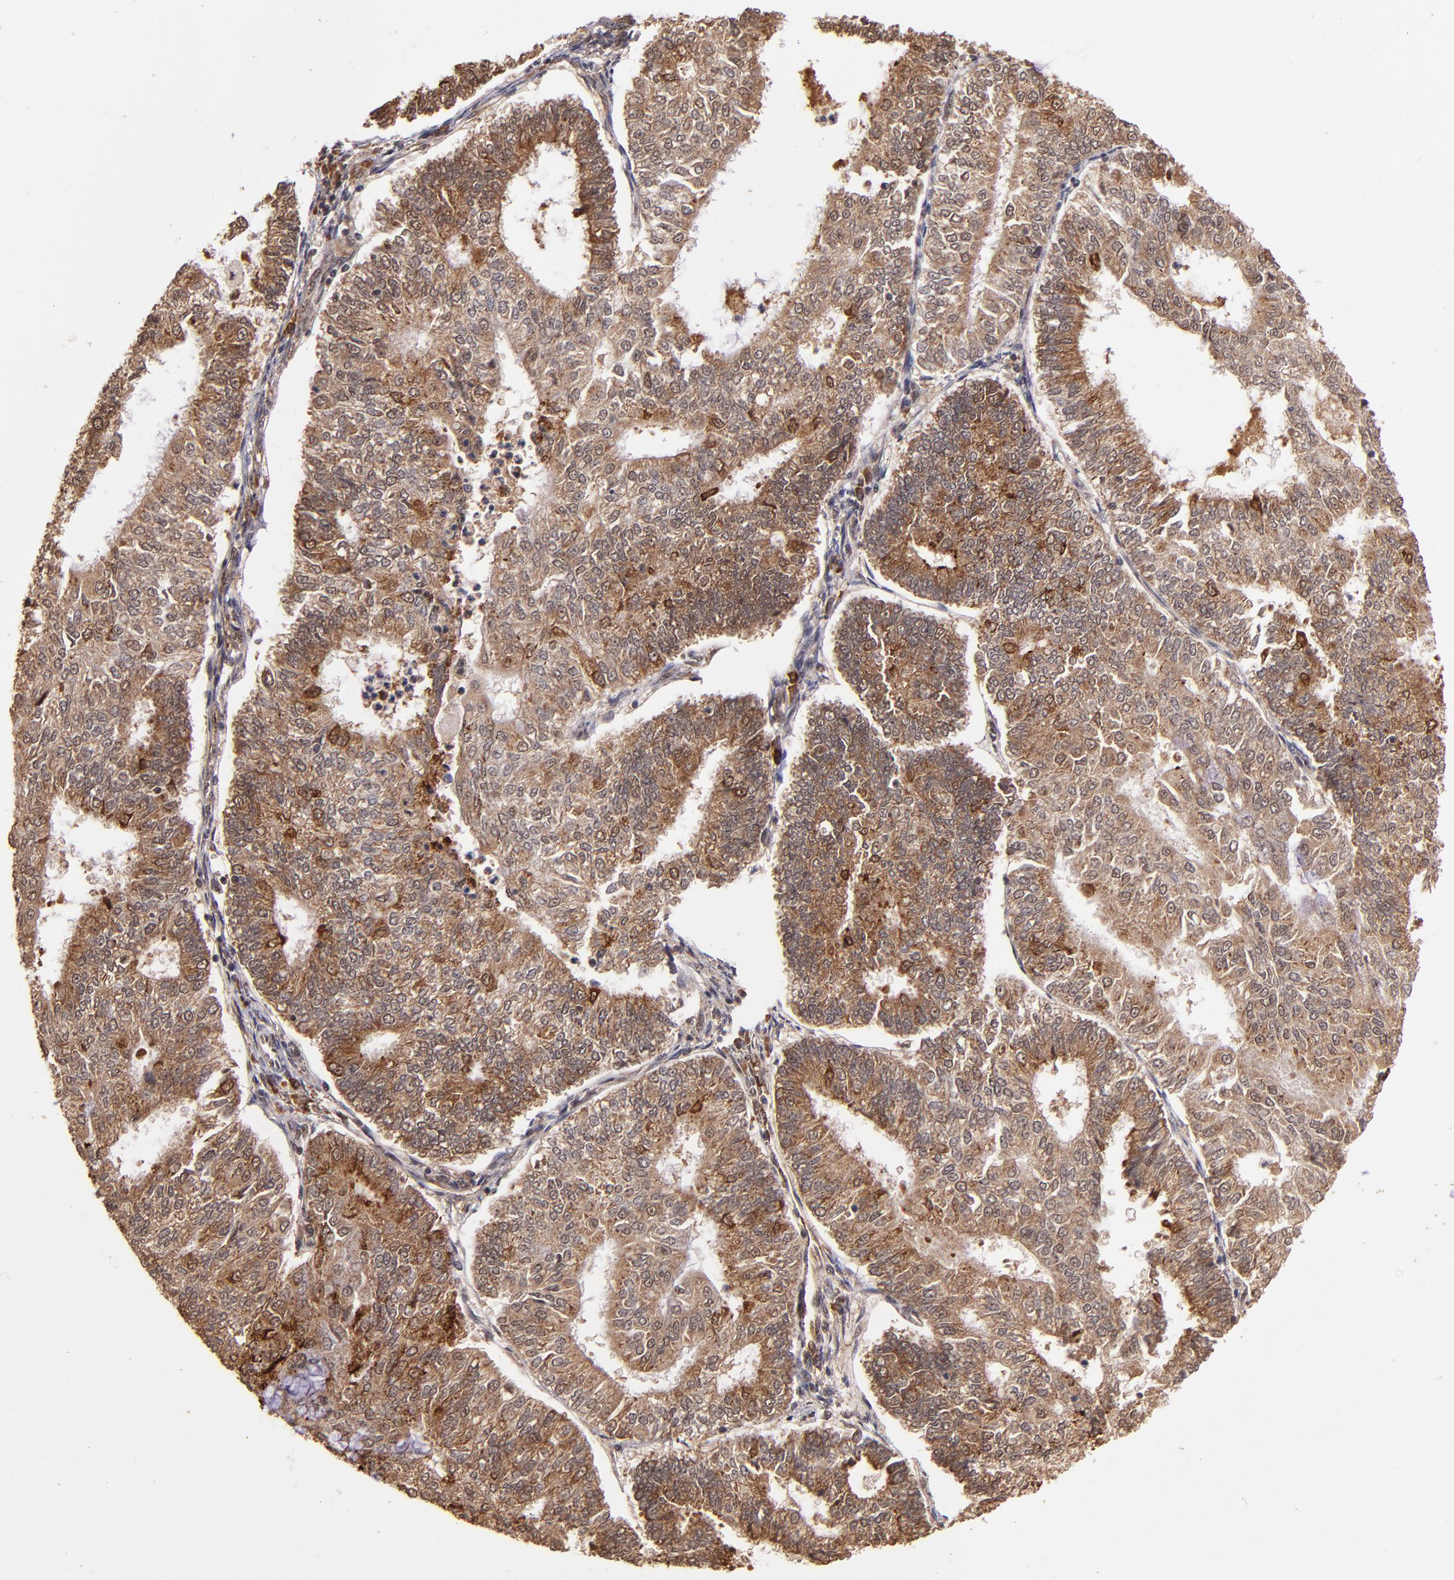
{"staining": {"intensity": "moderate", "quantity": ">75%", "location": "cytoplasmic/membranous"}, "tissue": "endometrial cancer", "cell_type": "Tumor cells", "image_type": "cancer", "snomed": [{"axis": "morphology", "description": "Adenocarcinoma, NOS"}, {"axis": "topography", "description": "Endometrium"}], "caption": "The micrograph reveals immunohistochemical staining of endometrial cancer (adenocarcinoma). There is moderate cytoplasmic/membranous expression is appreciated in about >75% of tumor cells.", "gene": "RIOK3", "patient": {"sex": "female", "age": 59}}